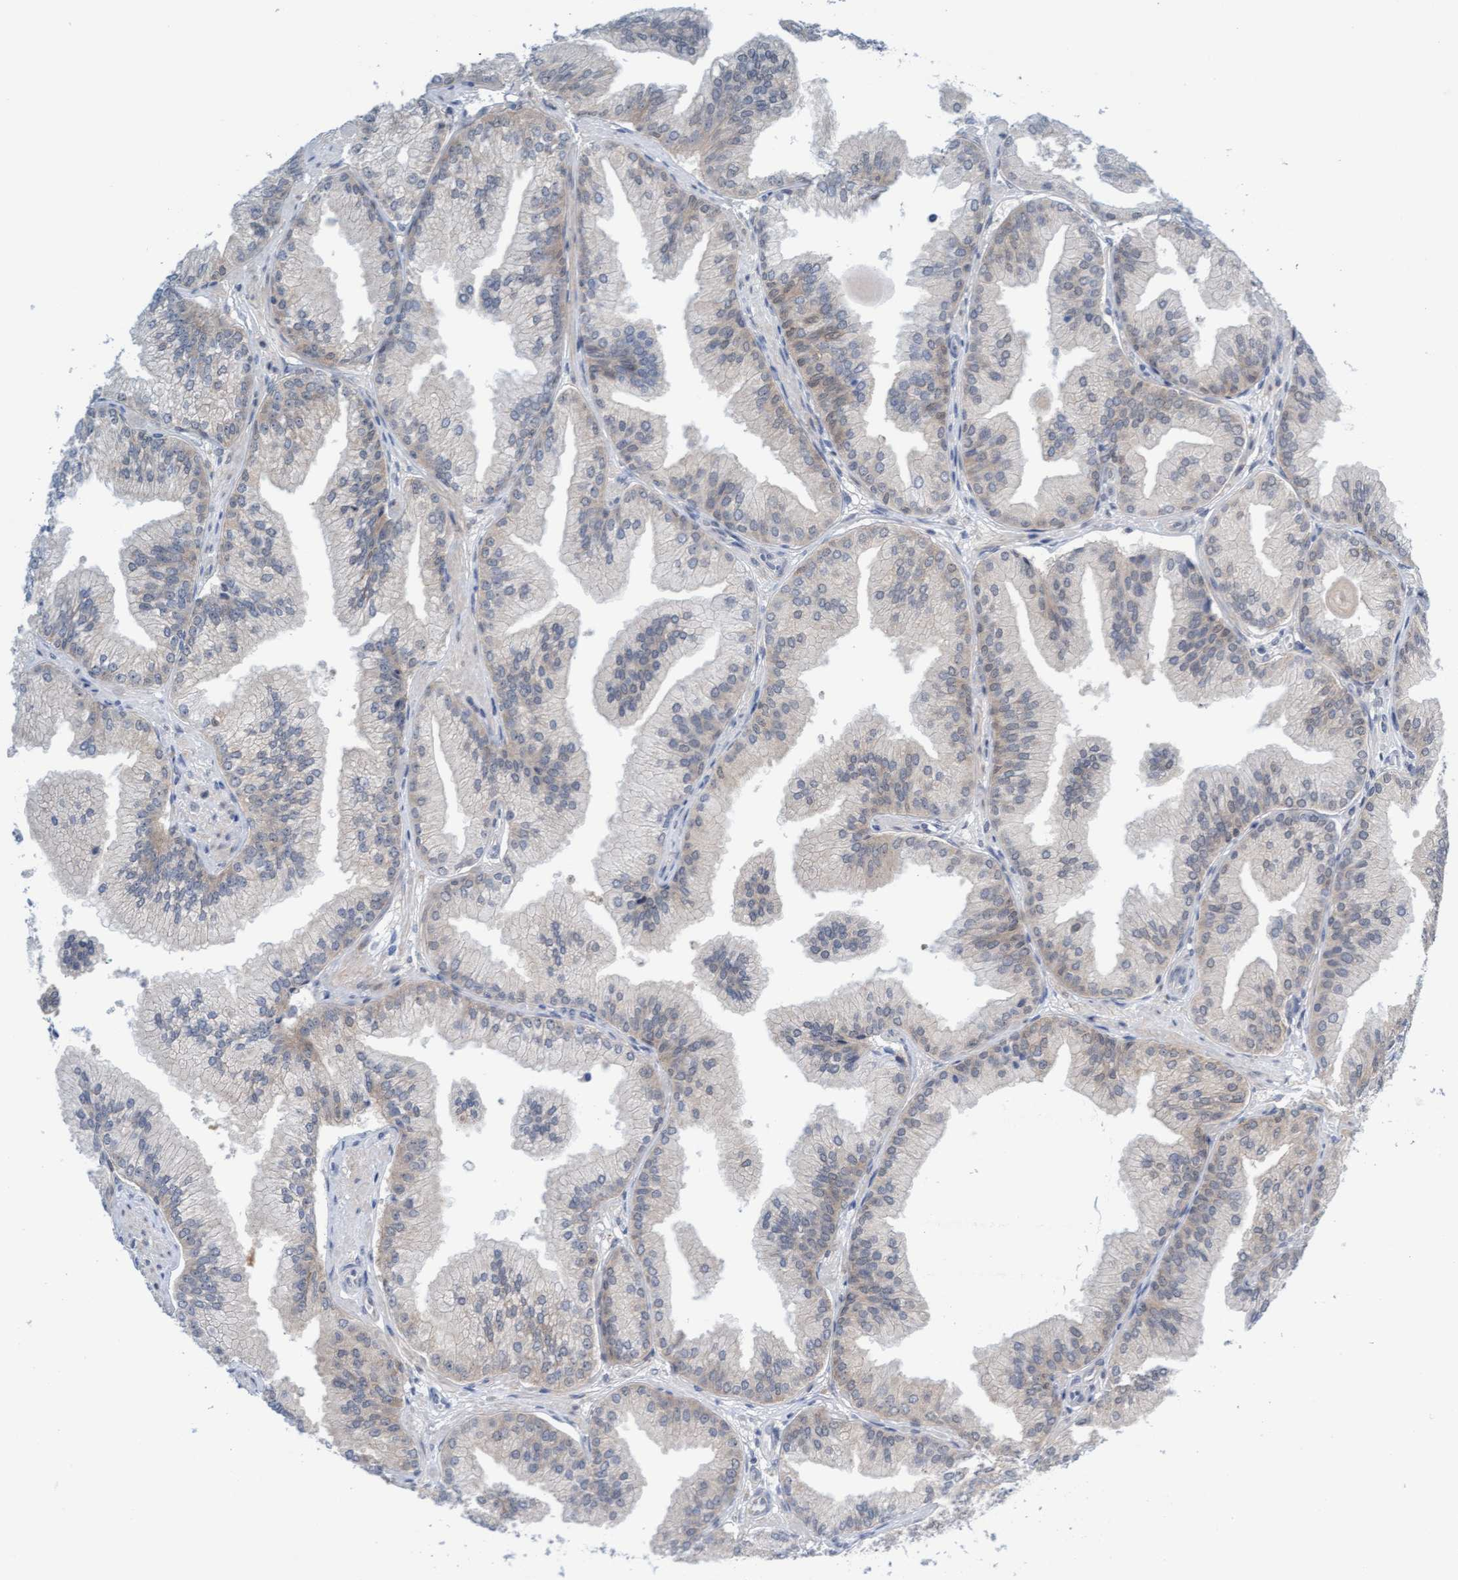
{"staining": {"intensity": "weak", "quantity": "<25%", "location": "cytoplasmic/membranous"}, "tissue": "prostate cancer", "cell_type": "Tumor cells", "image_type": "cancer", "snomed": [{"axis": "morphology", "description": "Adenocarcinoma, Low grade"}, {"axis": "topography", "description": "Prostate"}], "caption": "This is a micrograph of immunohistochemistry staining of low-grade adenocarcinoma (prostate), which shows no staining in tumor cells.", "gene": "AMZ2", "patient": {"sex": "male", "age": 52}}